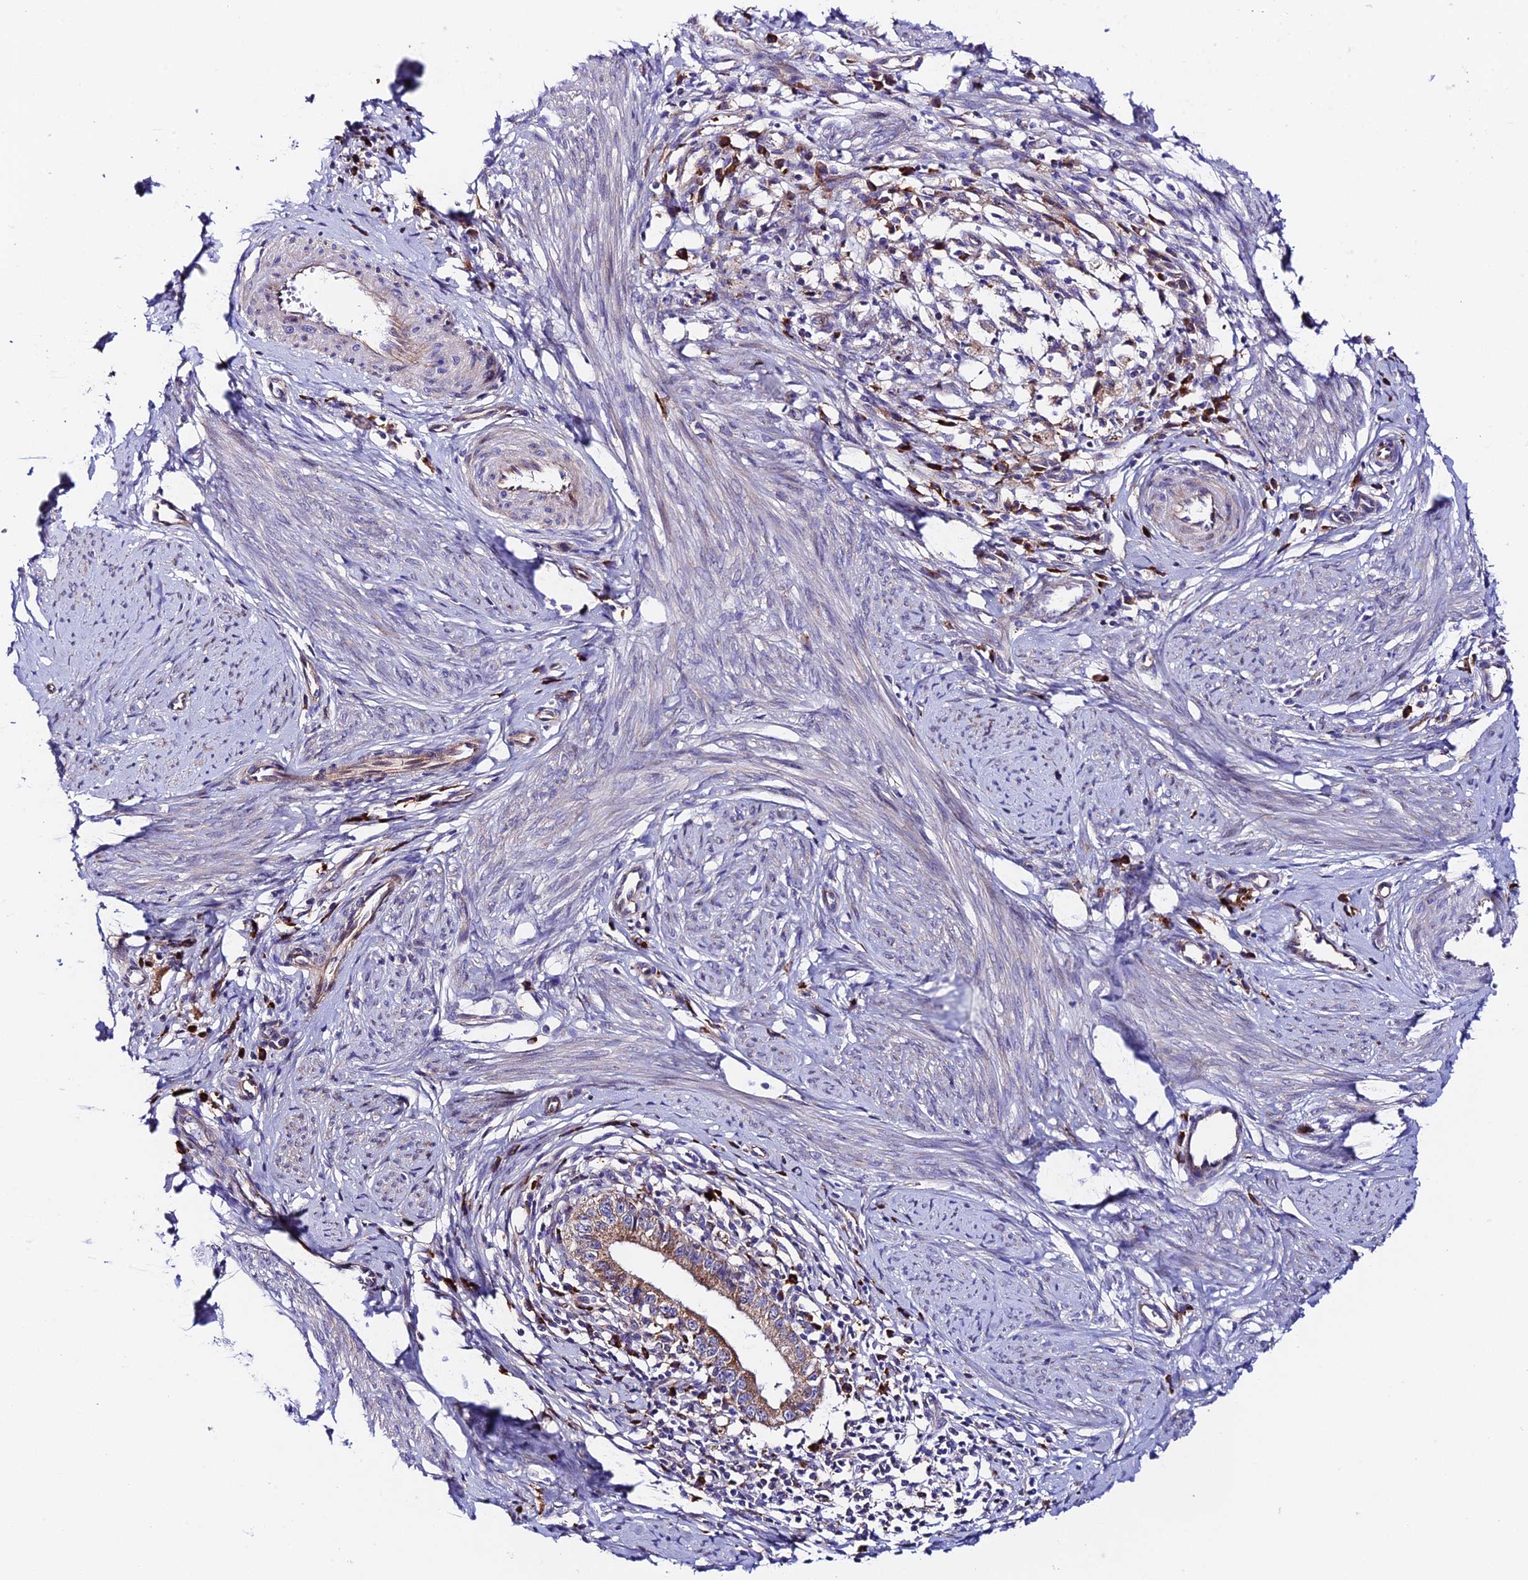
{"staining": {"intensity": "moderate", "quantity": ">75%", "location": "cytoplasmic/membranous"}, "tissue": "cervical cancer", "cell_type": "Tumor cells", "image_type": "cancer", "snomed": [{"axis": "morphology", "description": "Adenocarcinoma, NOS"}, {"axis": "topography", "description": "Cervix"}], "caption": "This is an image of IHC staining of cervical cancer, which shows moderate staining in the cytoplasmic/membranous of tumor cells.", "gene": "VPS13C", "patient": {"sex": "female", "age": 36}}